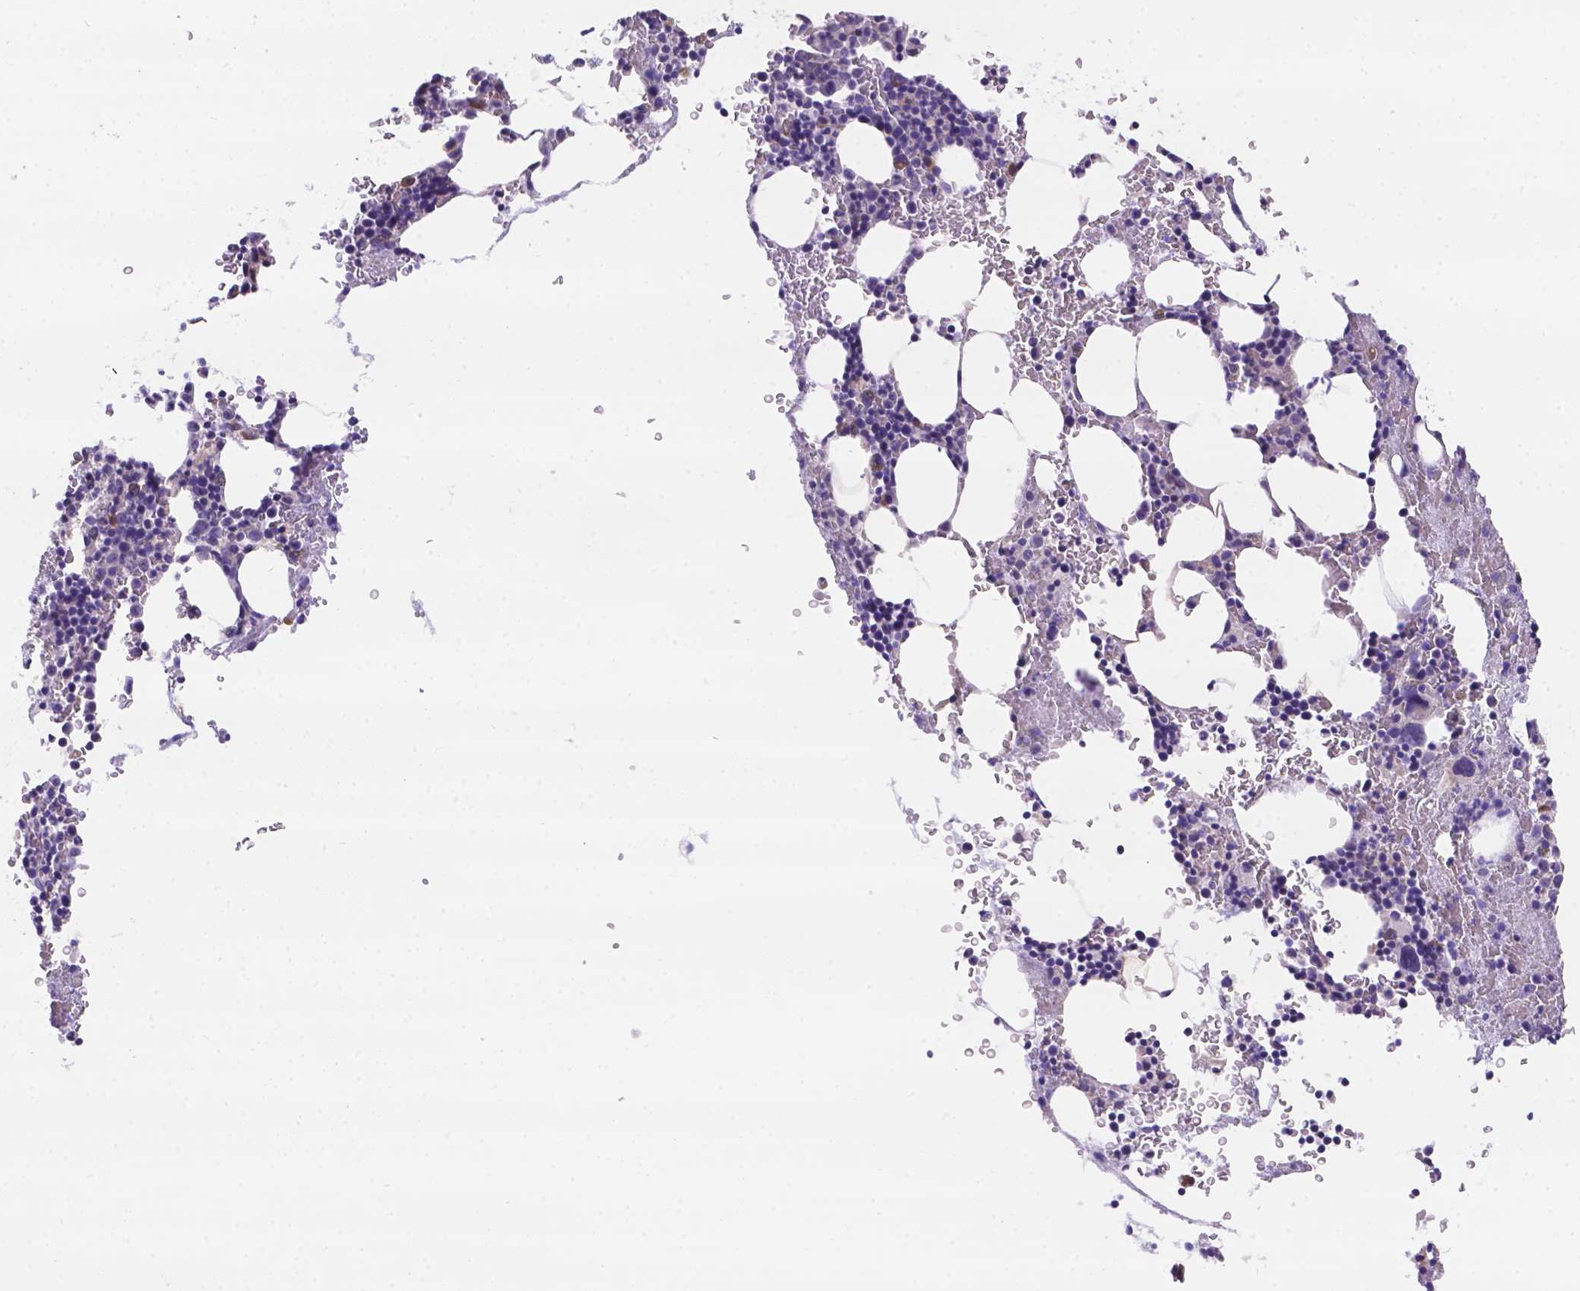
{"staining": {"intensity": "moderate", "quantity": "<25%", "location": "cytoplasmic/membranous"}, "tissue": "bone marrow", "cell_type": "Hematopoietic cells", "image_type": "normal", "snomed": [{"axis": "morphology", "description": "Normal tissue, NOS"}, {"axis": "topography", "description": "Bone marrow"}], "caption": "IHC histopathology image of normal human bone marrow stained for a protein (brown), which shows low levels of moderate cytoplasmic/membranous expression in approximately <25% of hematopoietic cells.", "gene": "CD96", "patient": {"sex": "male", "age": 77}}